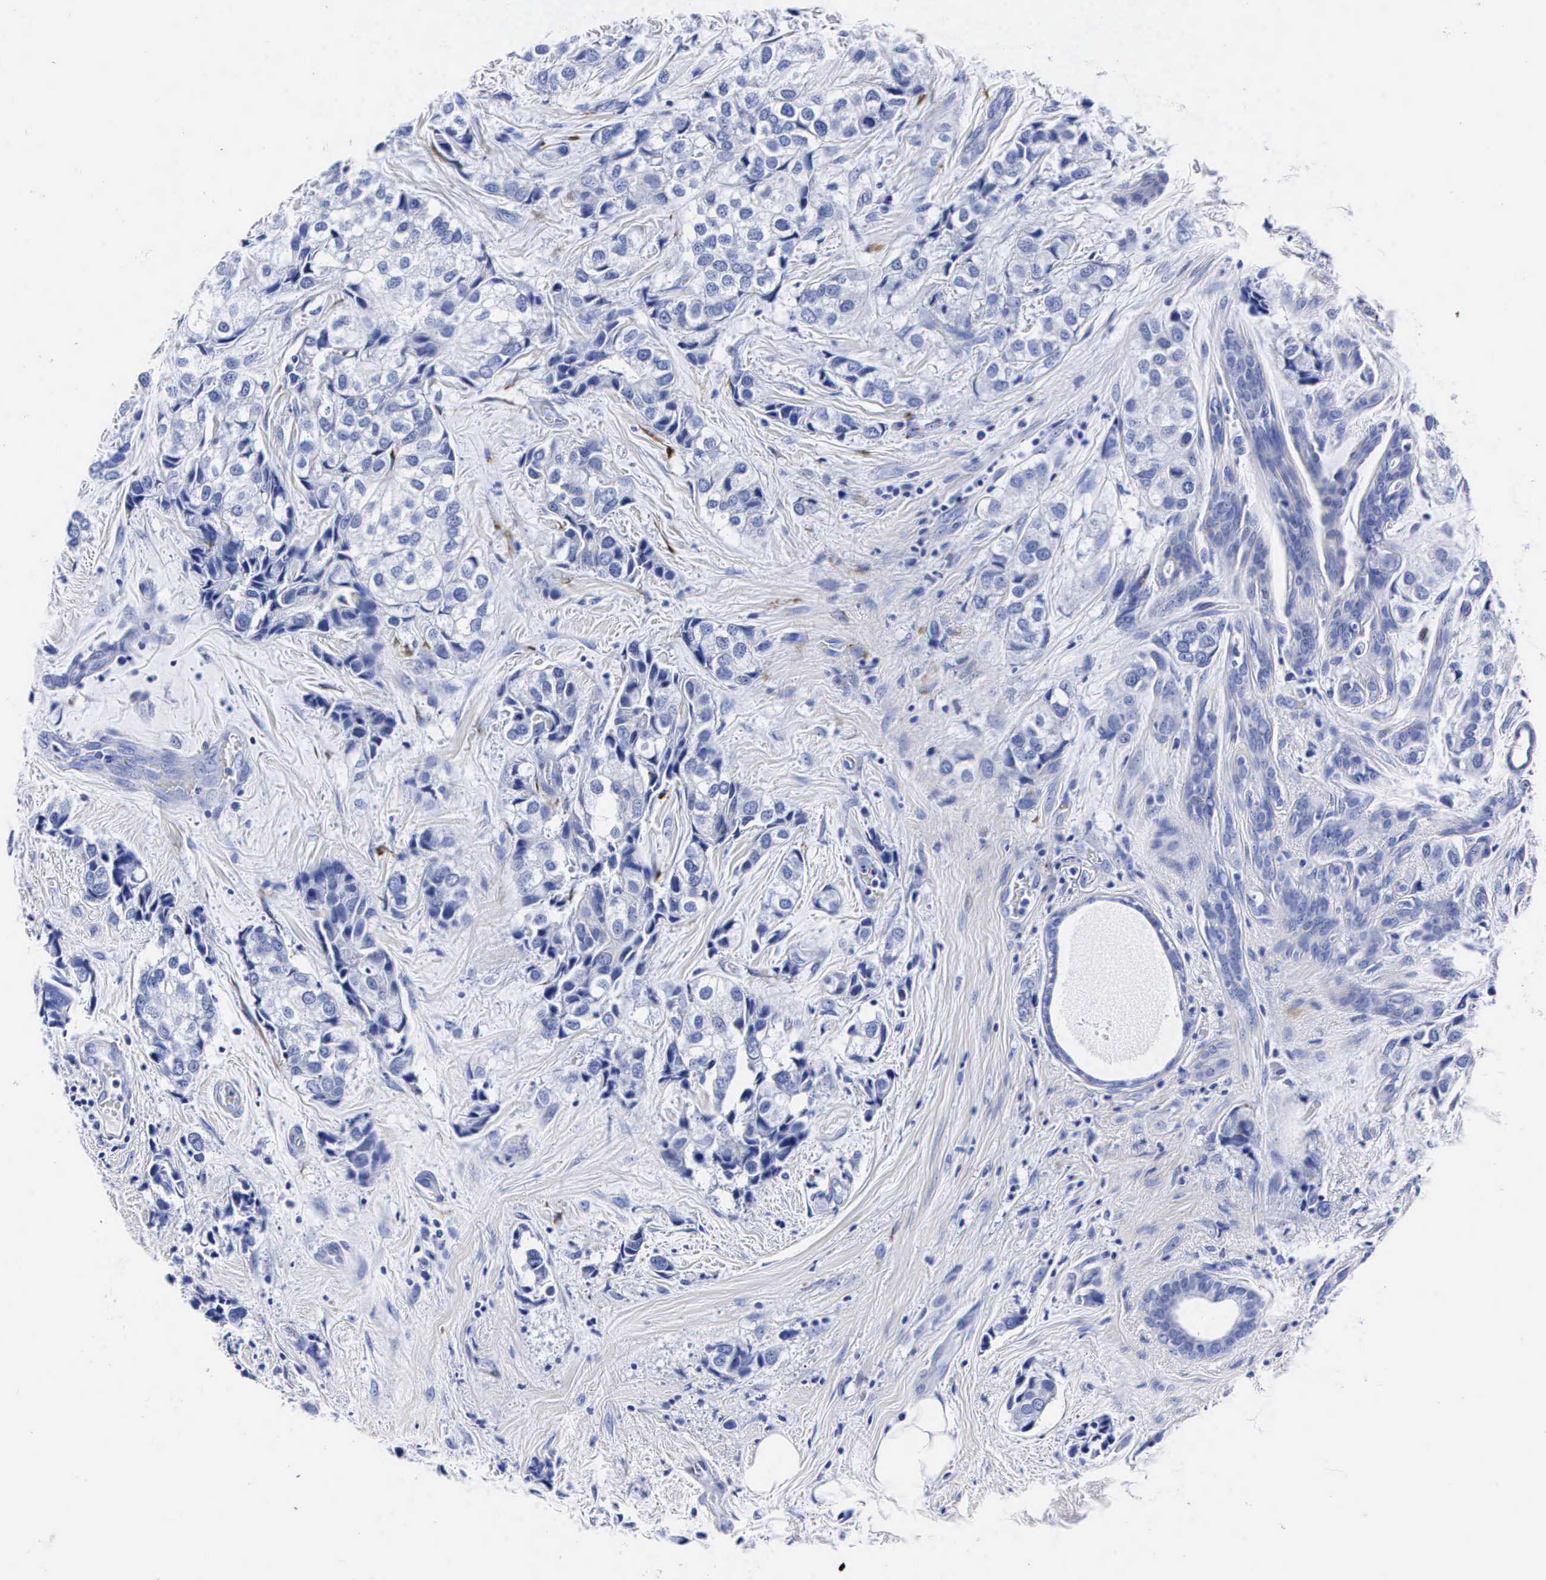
{"staining": {"intensity": "negative", "quantity": "none", "location": "none"}, "tissue": "breast cancer", "cell_type": "Tumor cells", "image_type": "cancer", "snomed": [{"axis": "morphology", "description": "Duct carcinoma"}, {"axis": "topography", "description": "Breast"}], "caption": "Immunohistochemistry (IHC) photomicrograph of breast cancer (intraductal carcinoma) stained for a protein (brown), which exhibits no staining in tumor cells.", "gene": "ENO2", "patient": {"sex": "female", "age": 68}}